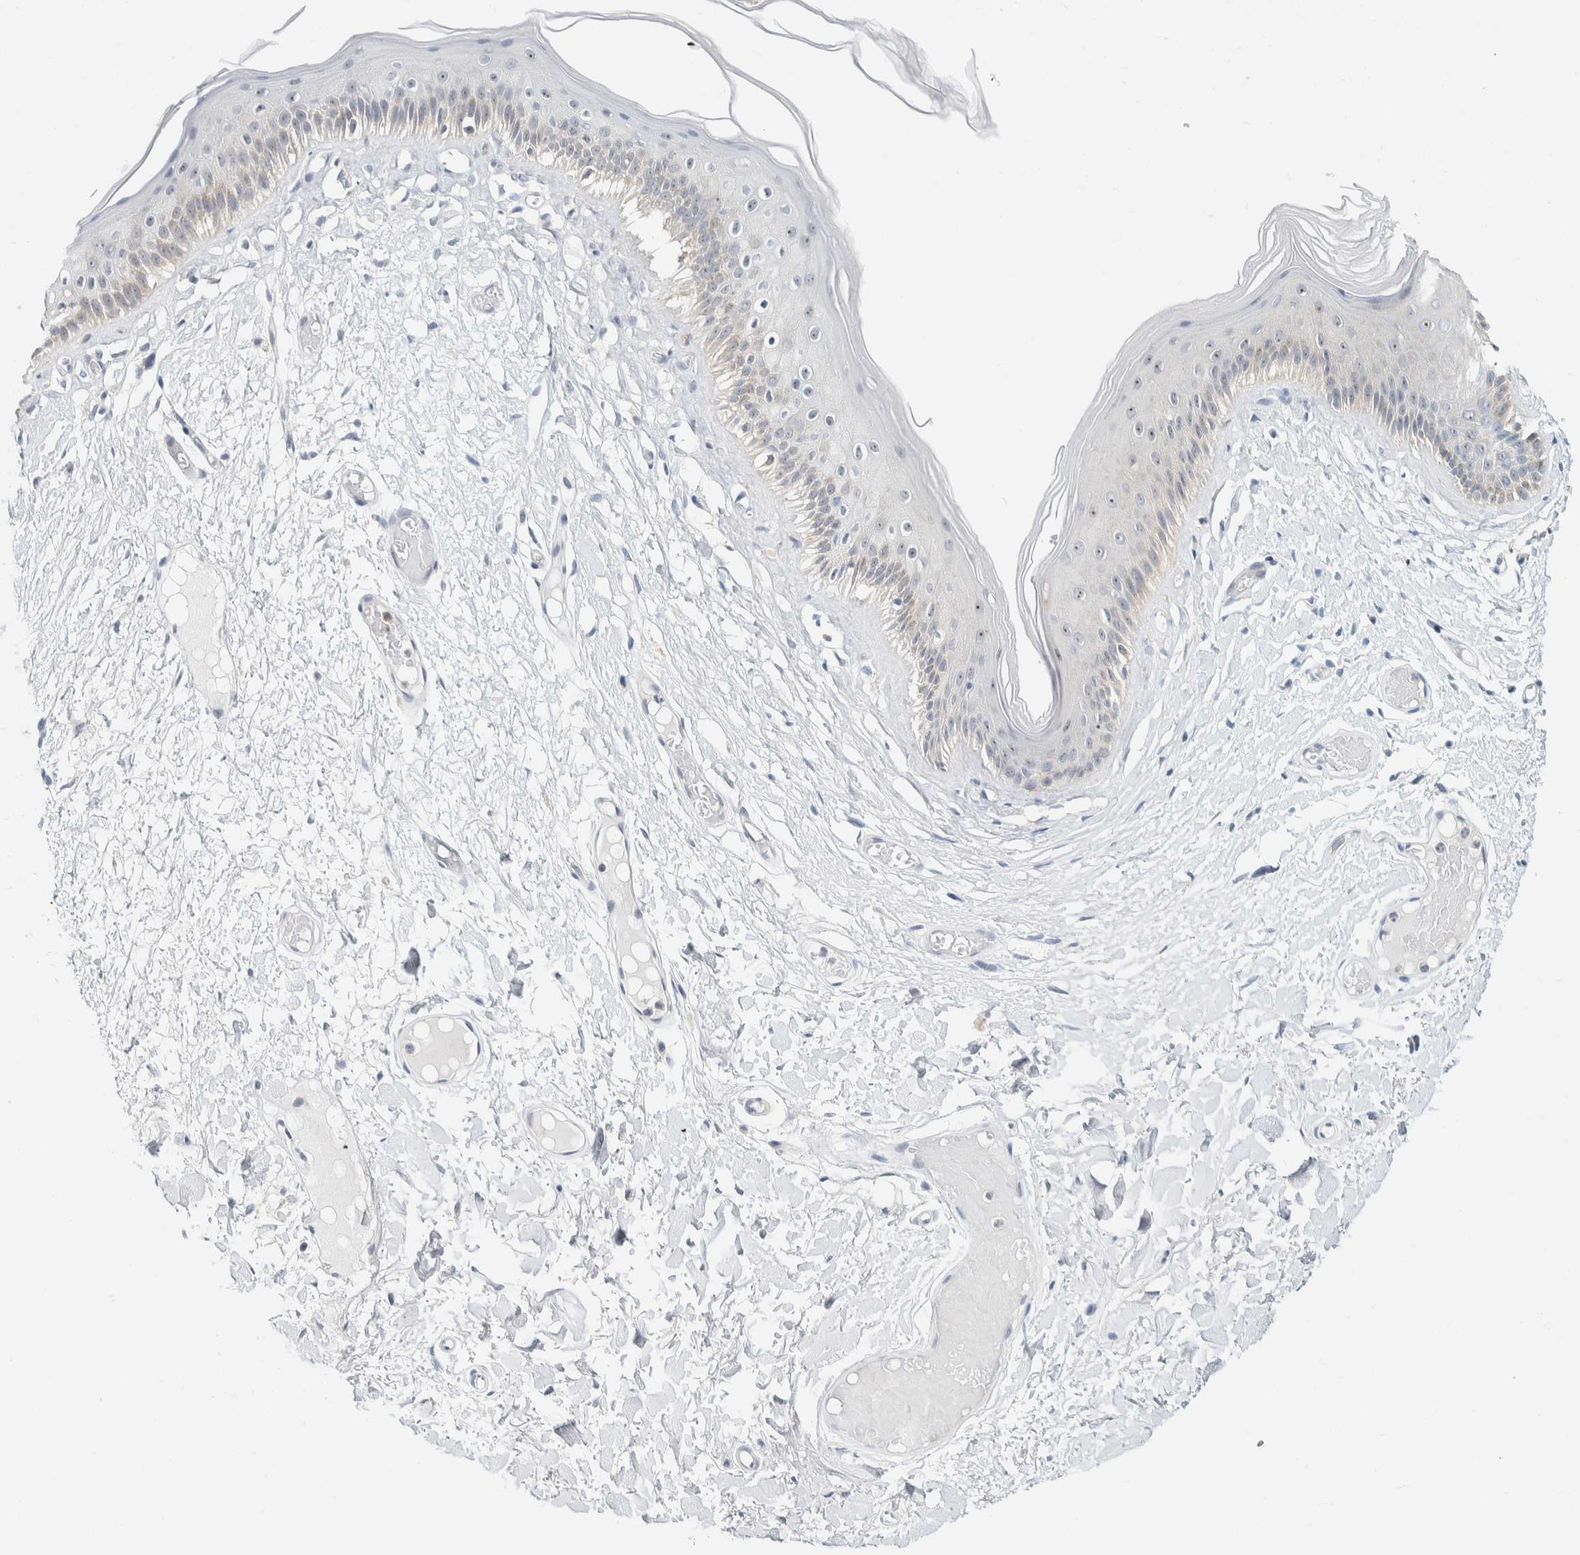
{"staining": {"intensity": "weak", "quantity": "25%-75%", "location": "nuclear"}, "tissue": "skin", "cell_type": "Epidermal cells", "image_type": "normal", "snomed": [{"axis": "morphology", "description": "Normal tissue, NOS"}, {"axis": "topography", "description": "Vulva"}], "caption": "Human skin stained for a protein (brown) reveals weak nuclear positive staining in approximately 25%-75% of epidermal cells.", "gene": "NDE1", "patient": {"sex": "female", "age": 73}}